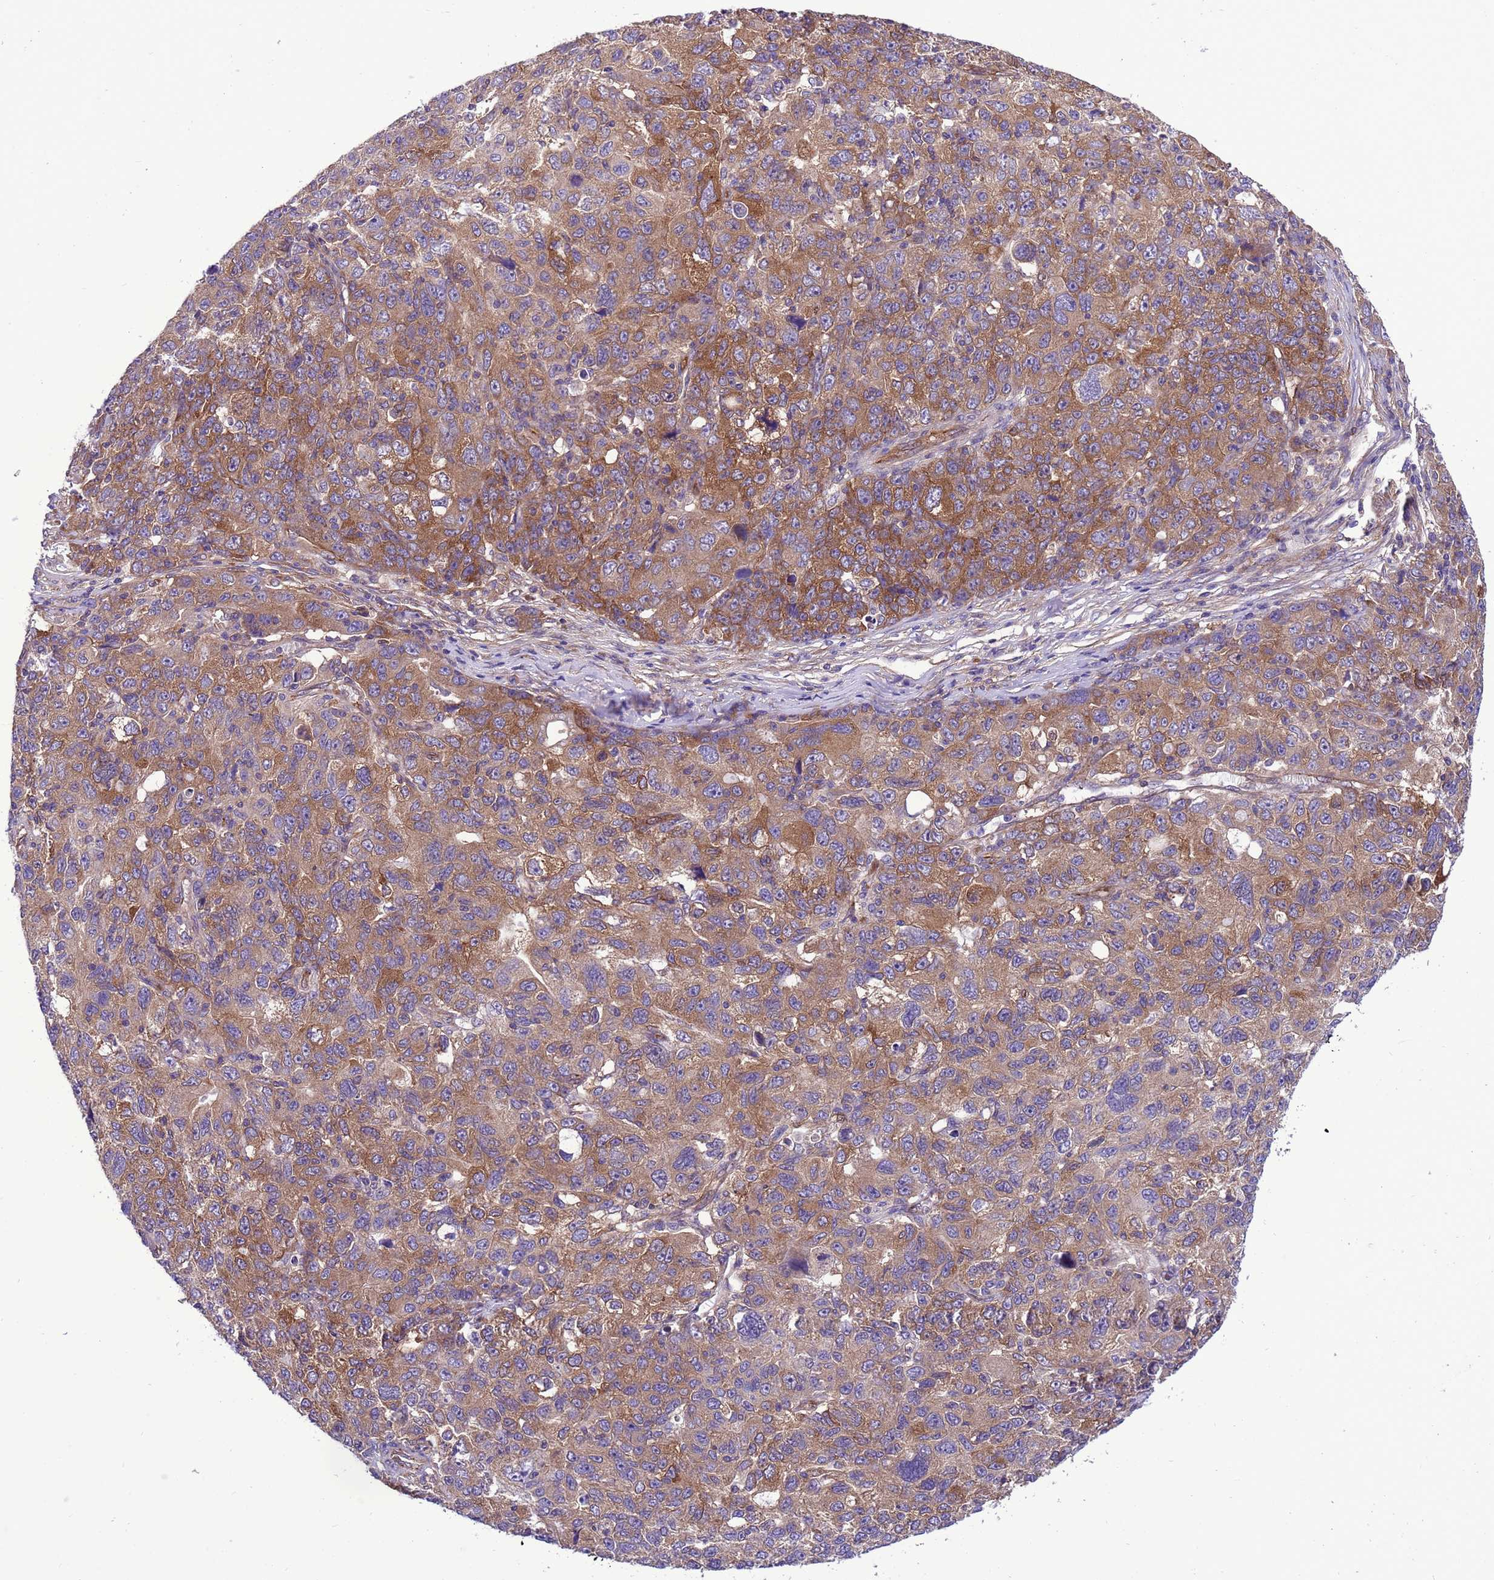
{"staining": {"intensity": "moderate", "quantity": ">75%", "location": "cytoplasmic/membranous"}, "tissue": "ovarian cancer", "cell_type": "Tumor cells", "image_type": "cancer", "snomed": [{"axis": "morphology", "description": "Carcinoma, endometroid"}, {"axis": "topography", "description": "Ovary"}], "caption": "A histopathology image of human ovarian endometroid carcinoma stained for a protein reveals moderate cytoplasmic/membranous brown staining in tumor cells.", "gene": "RABEP2", "patient": {"sex": "female", "age": 42}}